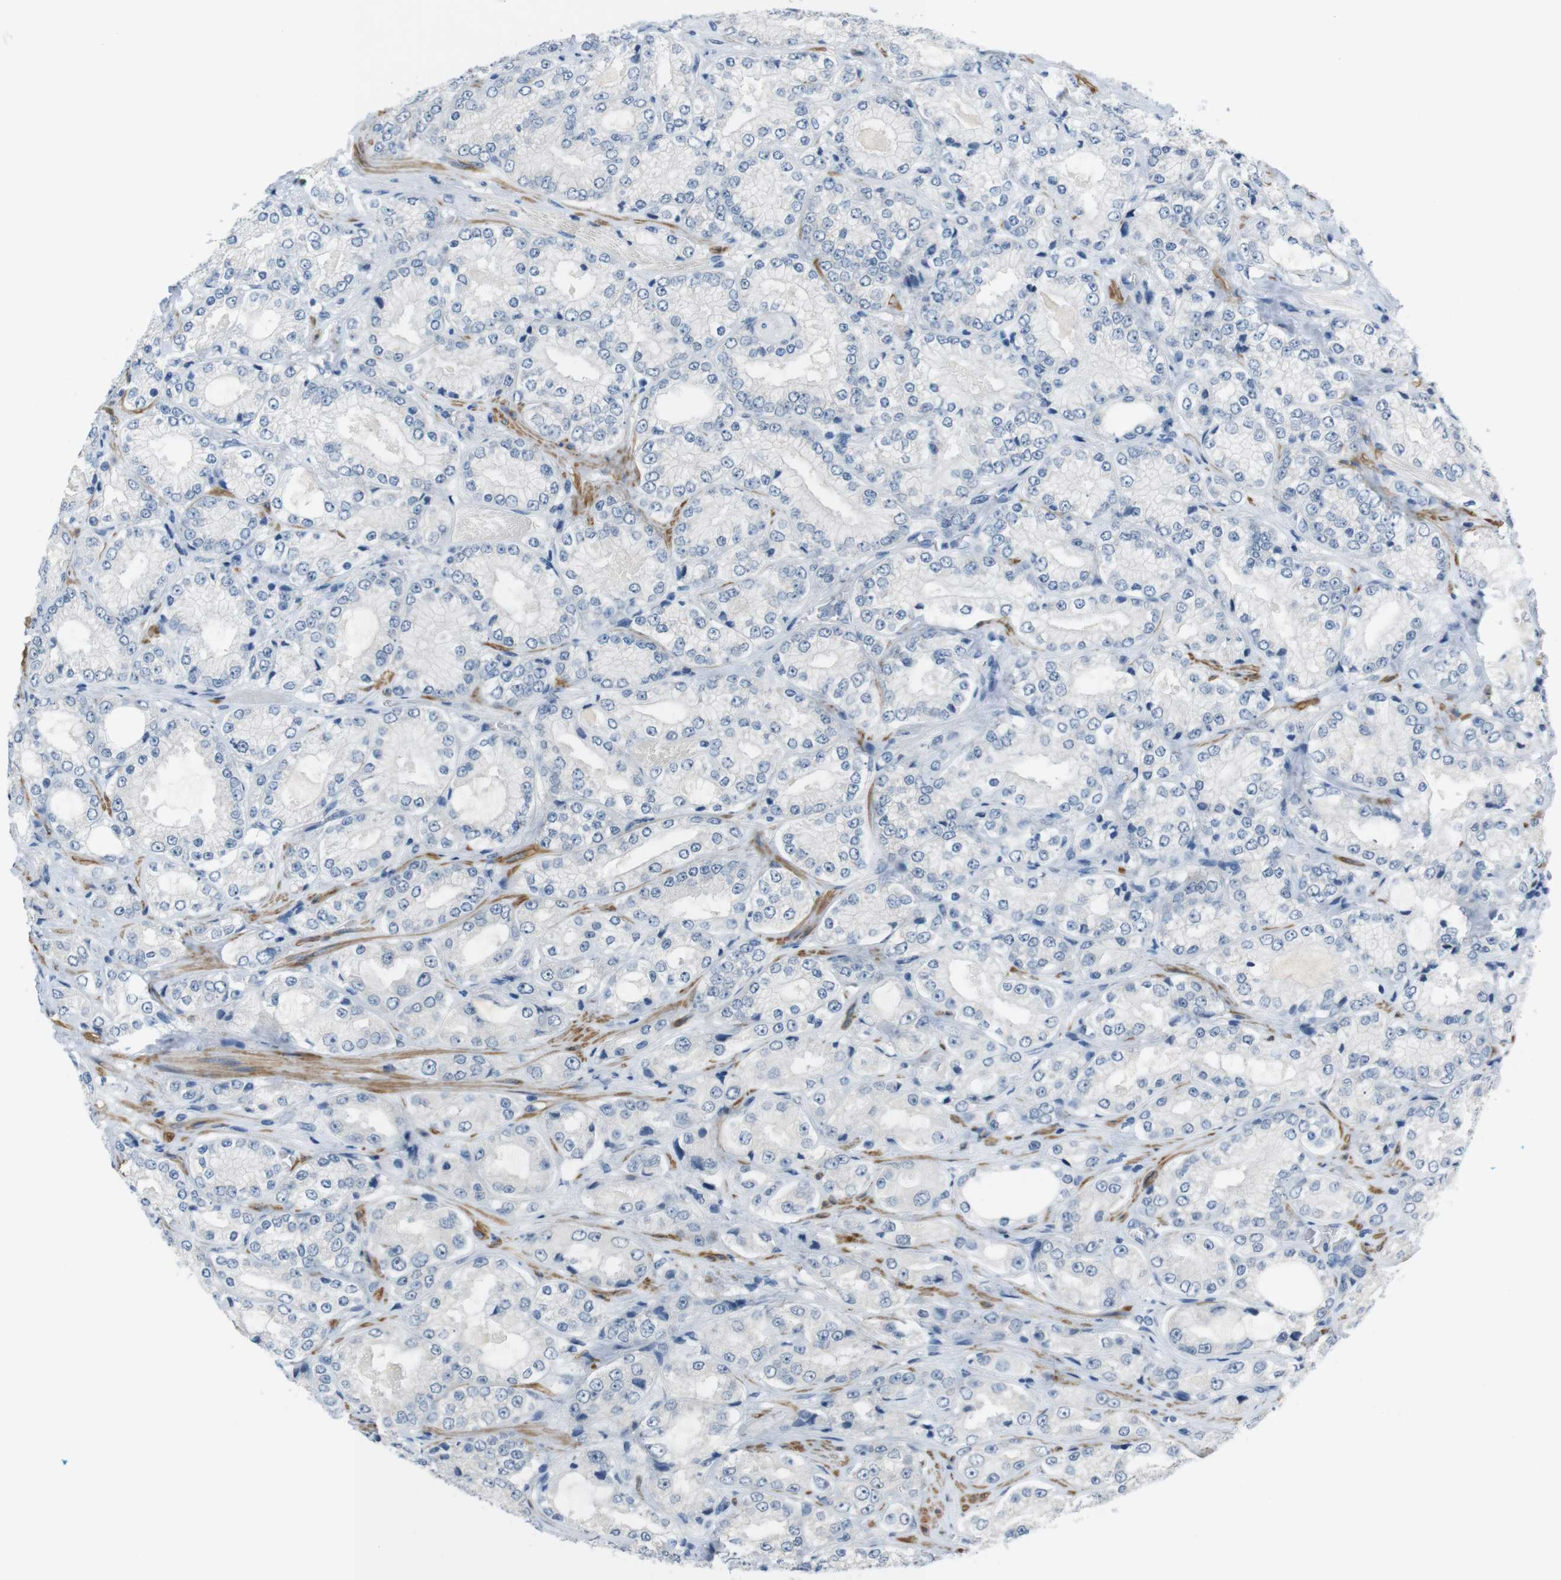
{"staining": {"intensity": "negative", "quantity": "none", "location": "none"}, "tissue": "prostate cancer", "cell_type": "Tumor cells", "image_type": "cancer", "snomed": [{"axis": "morphology", "description": "Adenocarcinoma, High grade"}, {"axis": "topography", "description": "Prostate"}], "caption": "DAB immunohistochemical staining of human prostate high-grade adenocarcinoma shows no significant expression in tumor cells.", "gene": "HRH2", "patient": {"sex": "male", "age": 73}}